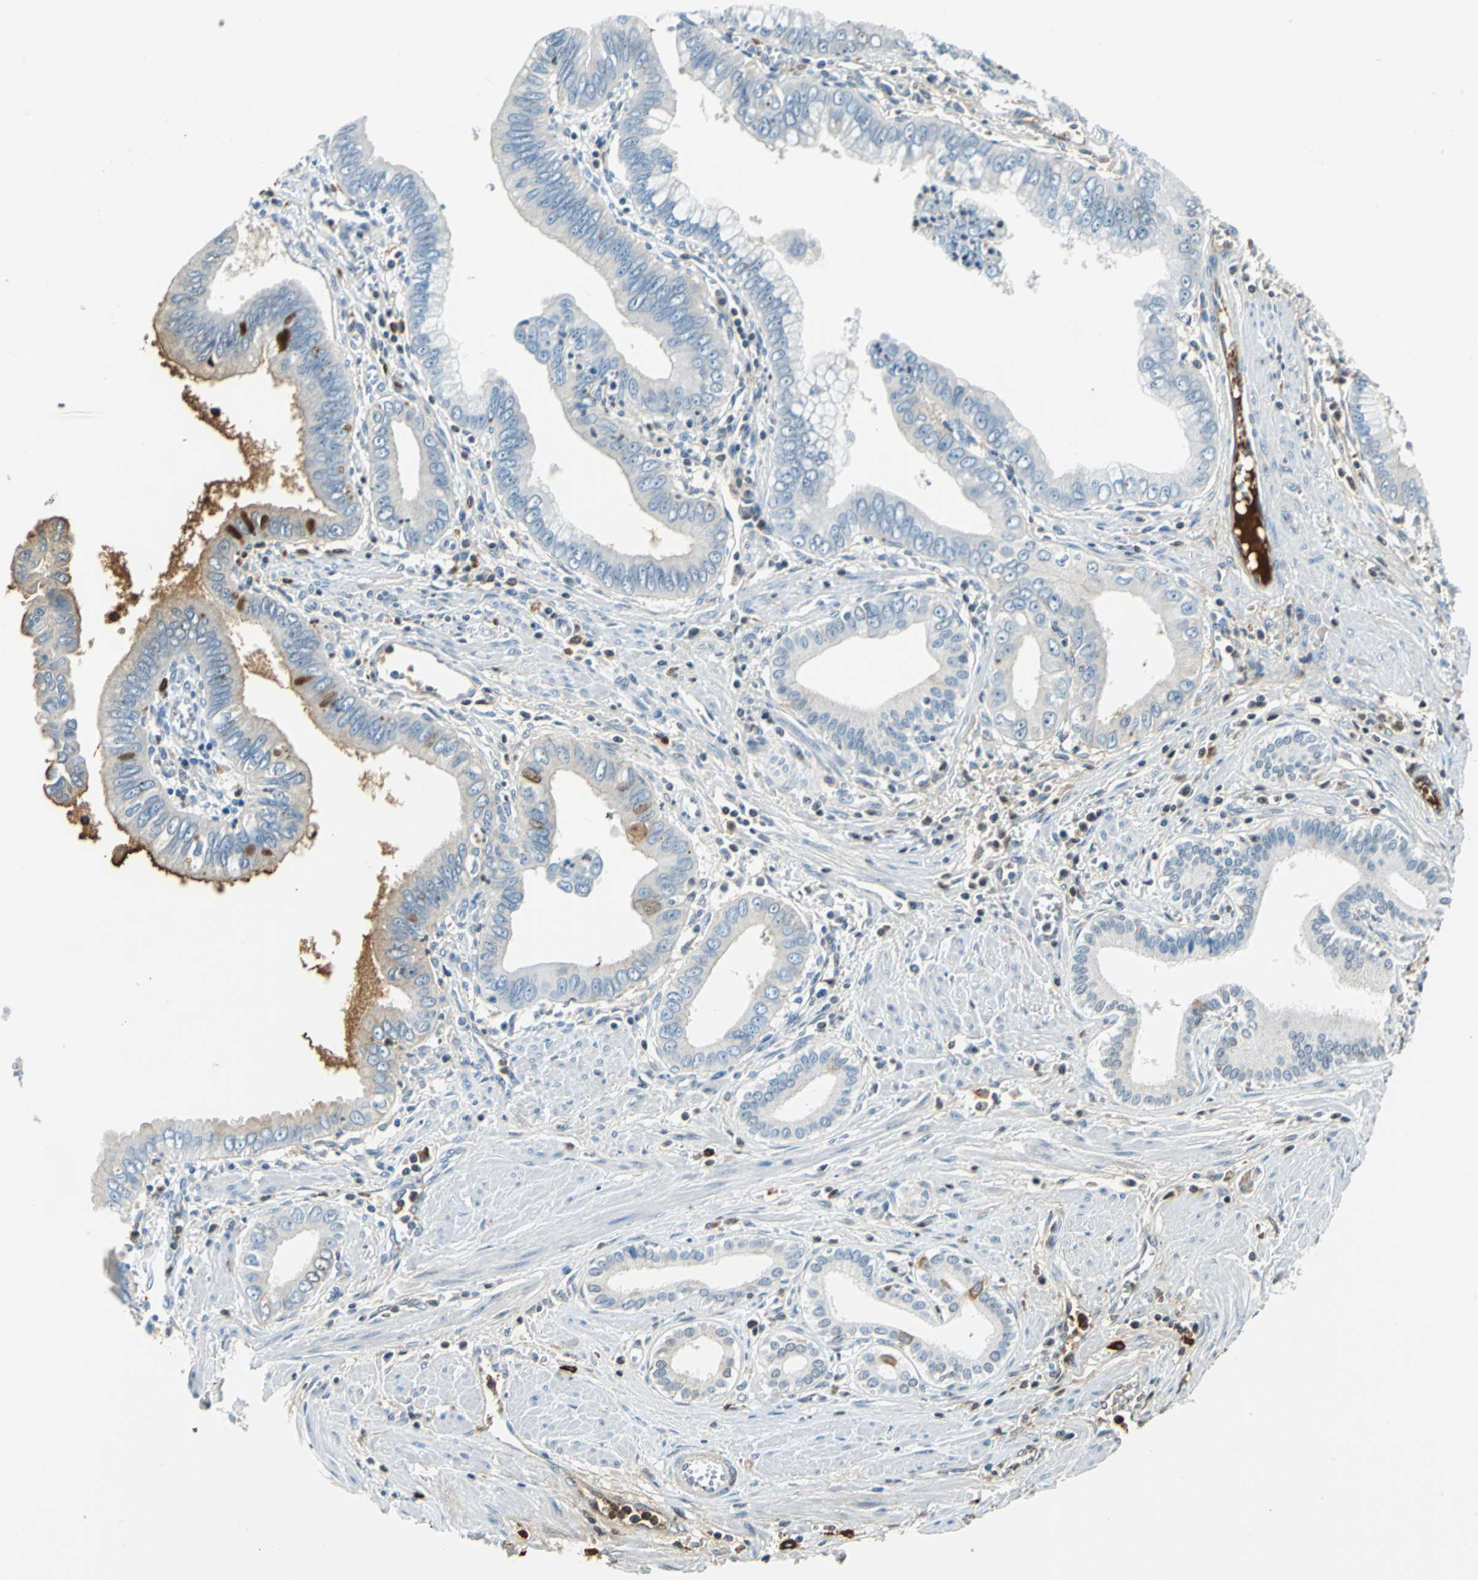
{"staining": {"intensity": "moderate", "quantity": "25%-75%", "location": "cytoplasmic/membranous"}, "tissue": "pancreatic cancer", "cell_type": "Tumor cells", "image_type": "cancer", "snomed": [{"axis": "morphology", "description": "Normal tissue, NOS"}, {"axis": "topography", "description": "Lymph node"}], "caption": "Tumor cells exhibit moderate cytoplasmic/membranous staining in about 25%-75% of cells in pancreatic cancer.", "gene": "ALB", "patient": {"sex": "male", "age": 50}}